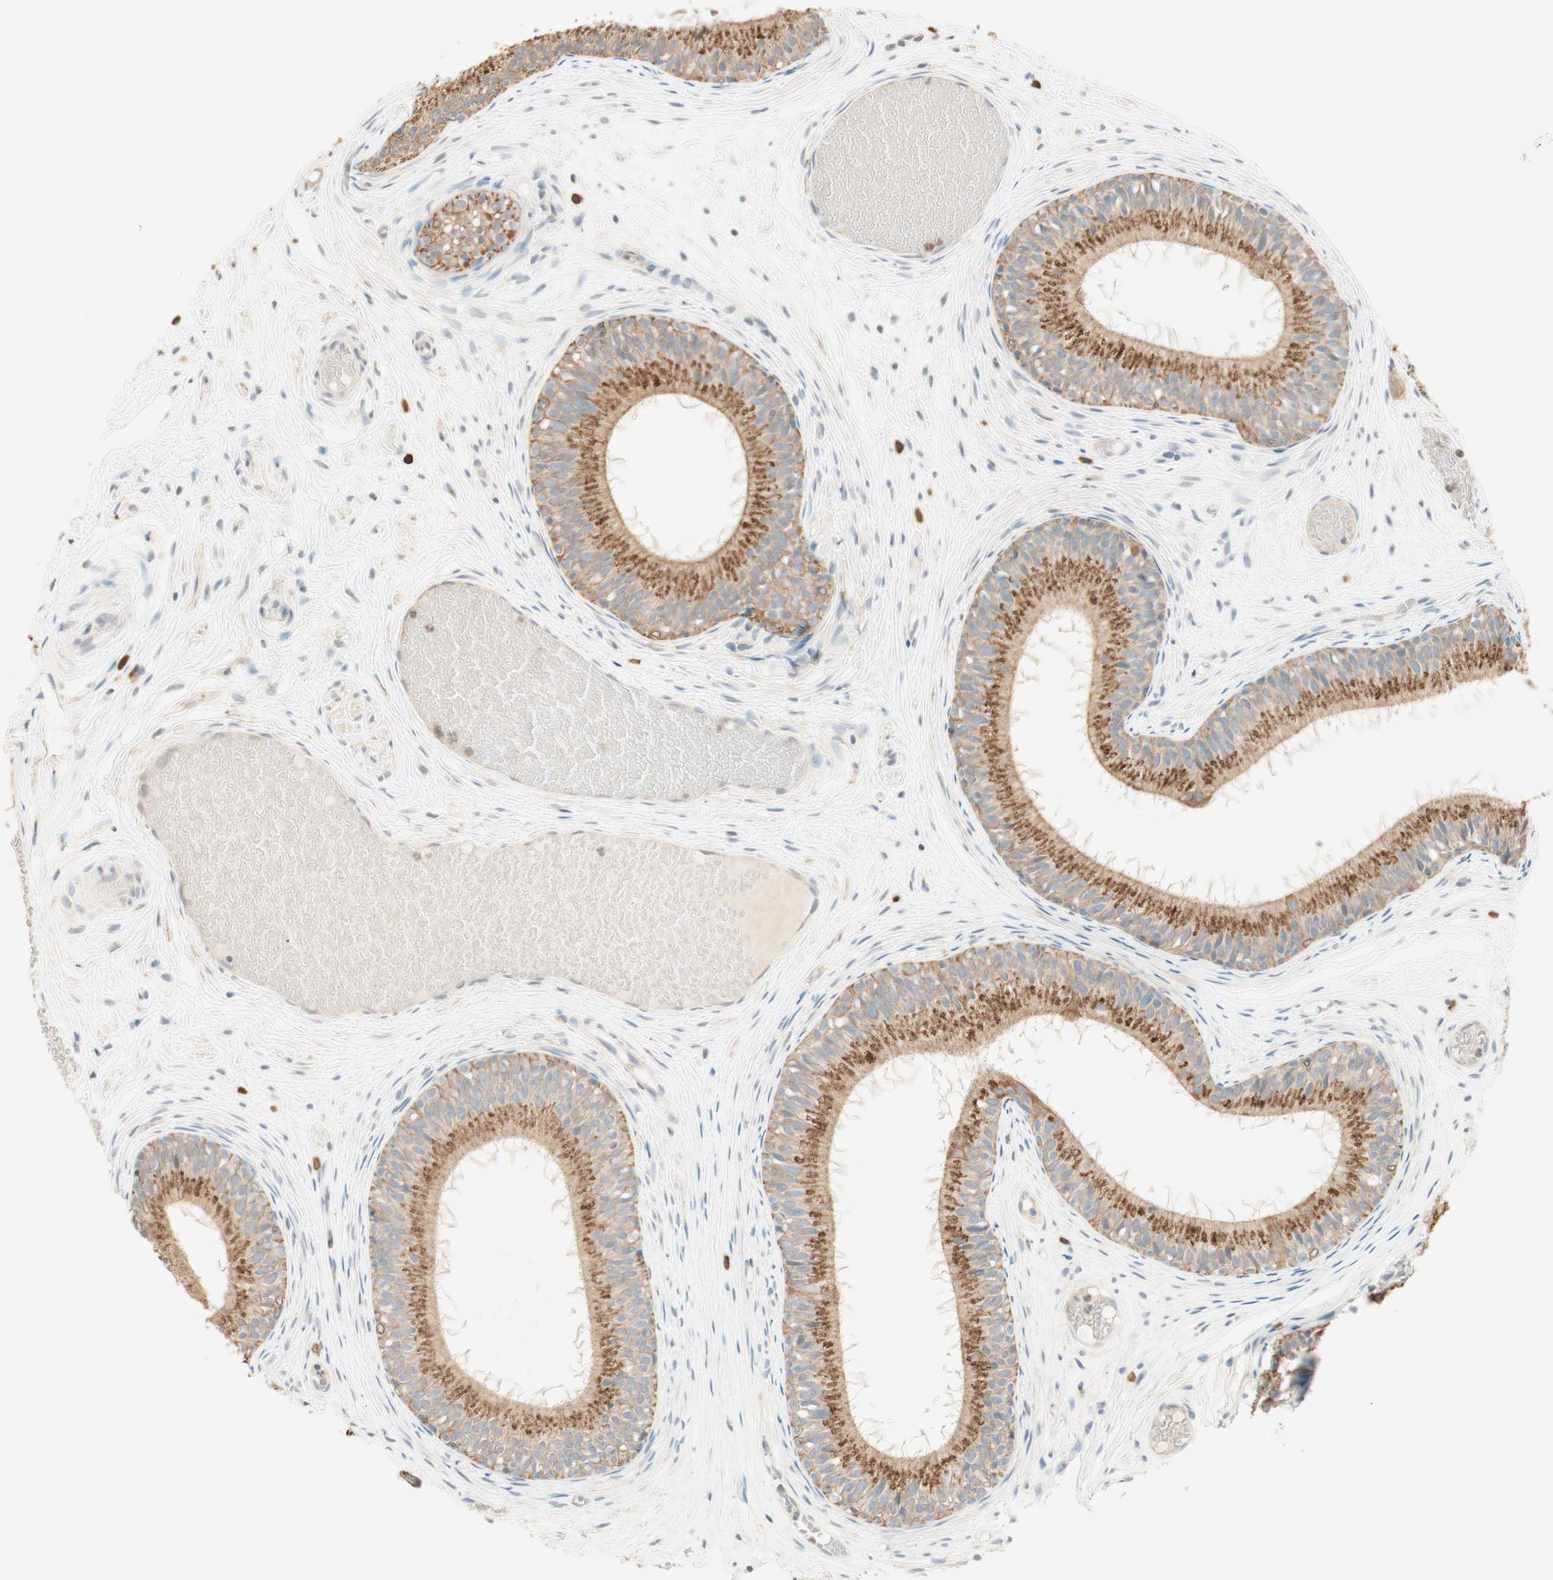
{"staining": {"intensity": "moderate", "quantity": ">75%", "location": "cytoplasmic/membranous"}, "tissue": "epididymis", "cell_type": "Glandular cells", "image_type": "normal", "snomed": [{"axis": "morphology", "description": "Normal tissue, NOS"}, {"axis": "morphology", "description": "Atrophy, NOS"}, {"axis": "topography", "description": "Testis"}, {"axis": "topography", "description": "Epididymis"}], "caption": "Protein expression analysis of normal human epididymis reveals moderate cytoplasmic/membranous expression in approximately >75% of glandular cells. The staining was performed using DAB to visualize the protein expression in brown, while the nuclei were stained in blue with hematoxylin (Magnification: 20x).", "gene": "CLCN2", "patient": {"sex": "male", "age": 18}}